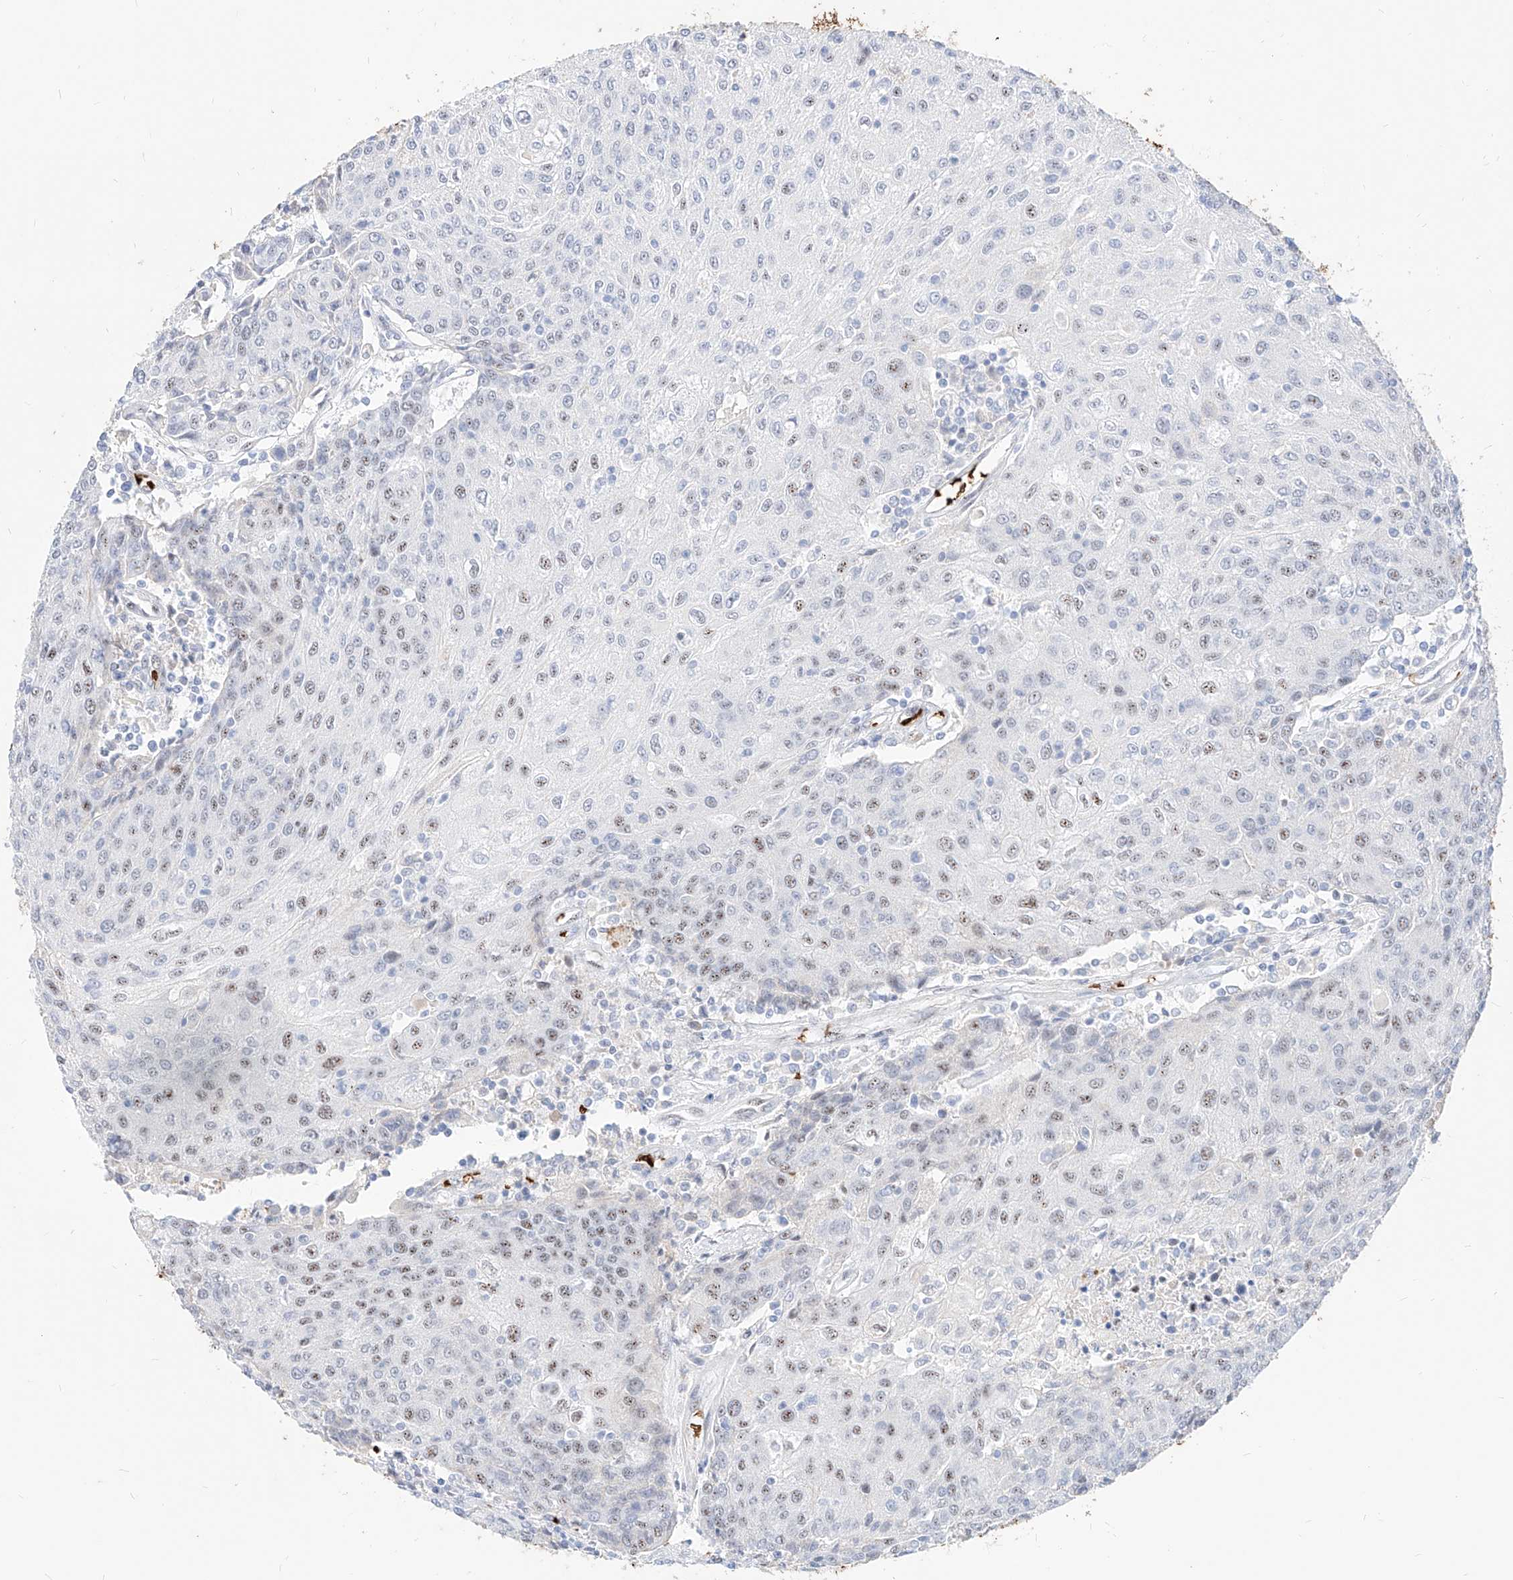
{"staining": {"intensity": "weak", "quantity": "25%-75%", "location": "nuclear"}, "tissue": "urothelial cancer", "cell_type": "Tumor cells", "image_type": "cancer", "snomed": [{"axis": "morphology", "description": "Urothelial carcinoma, High grade"}, {"axis": "topography", "description": "Urinary bladder"}], "caption": "Protein expression by immunohistochemistry (IHC) reveals weak nuclear expression in about 25%-75% of tumor cells in urothelial carcinoma (high-grade). The protein of interest is stained brown, and the nuclei are stained in blue (DAB (3,3'-diaminobenzidine) IHC with brightfield microscopy, high magnification).", "gene": "ZFP42", "patient": {"sex": "female", "age": 85}}